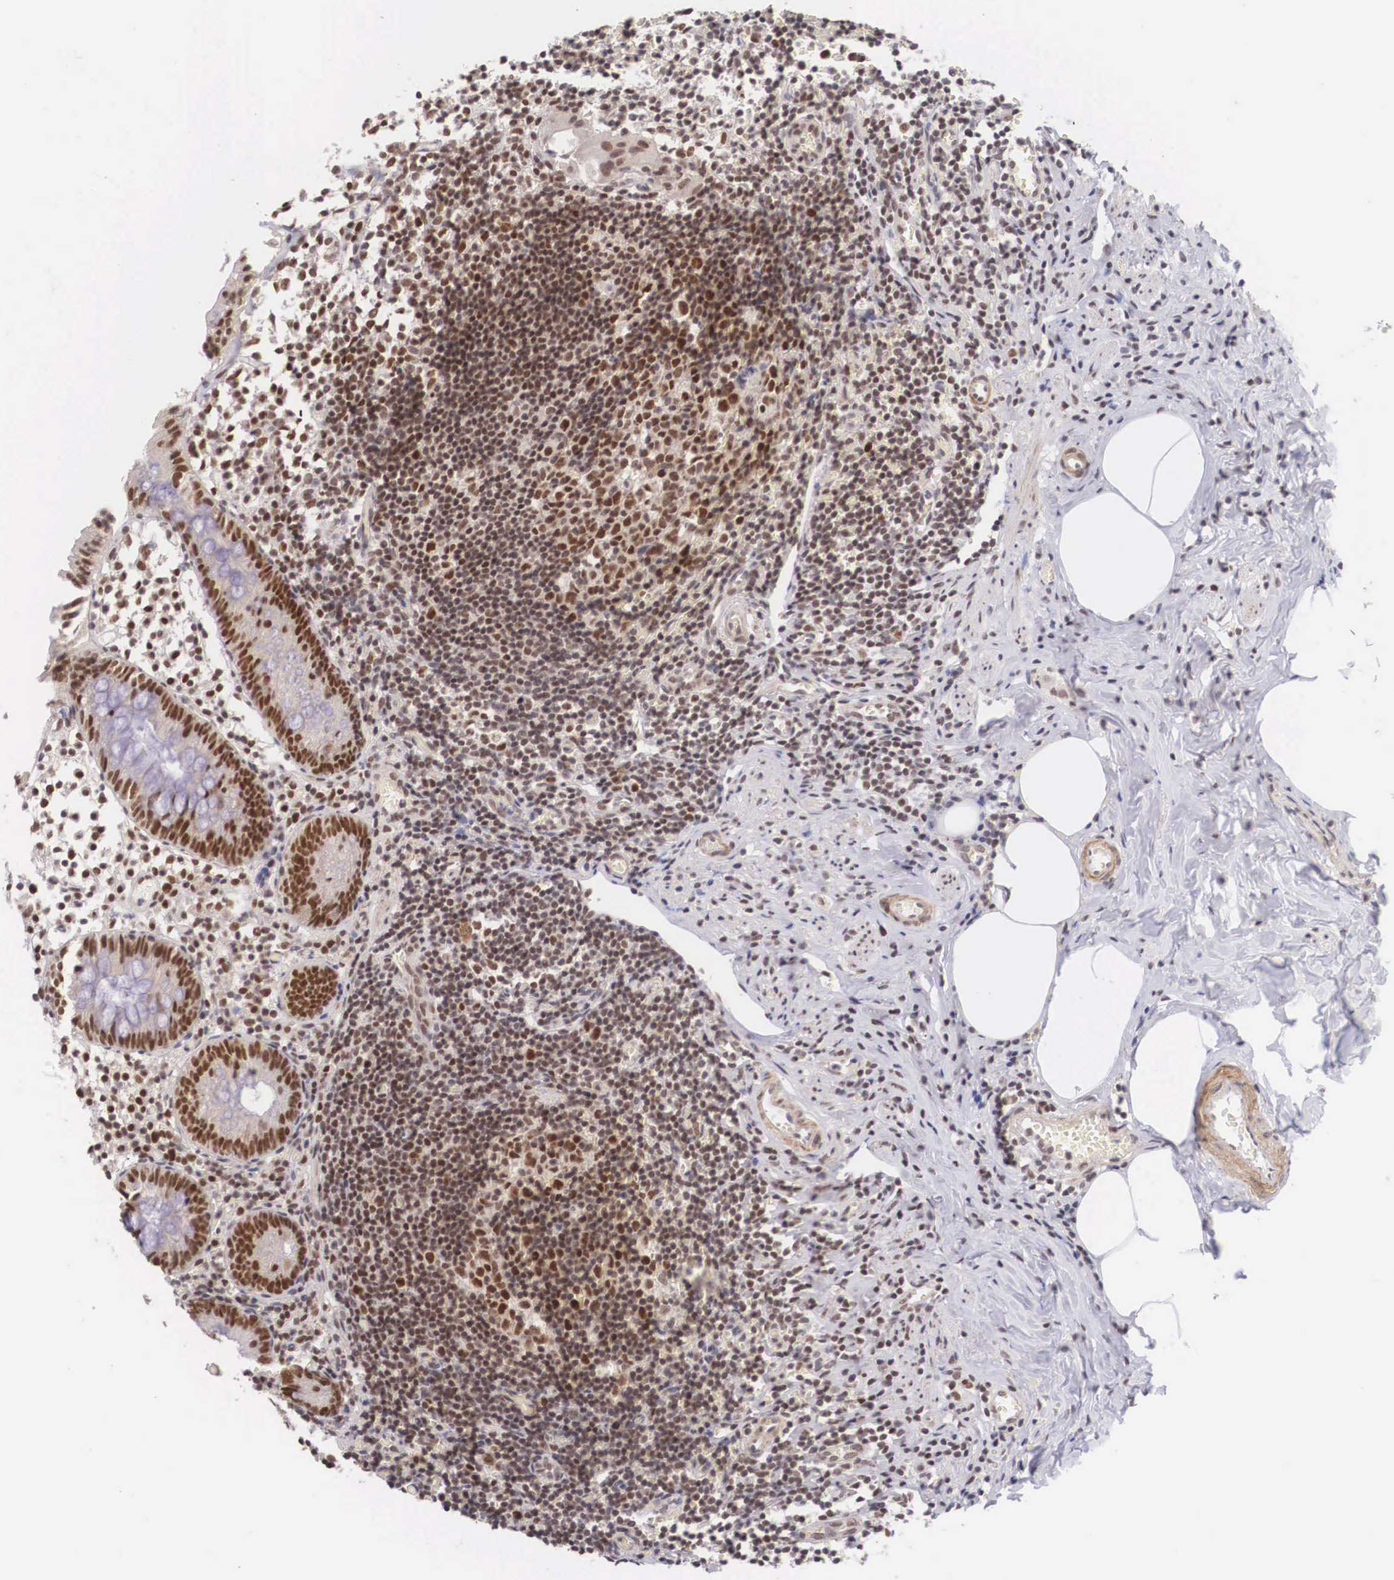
{"staining": {"intensity": "moderate", "quantity": ">75%", "location": "nuclear"}, "tissue": "appendix", "cell_type": "Glandular cells", "image_type": "normal", "snomed": [{"axis": "morphology", "description": "Normal tissue, NOS"}, {"axis": "topography", "description": "Appendix"}], "caption": "Appendix stained for a protein (brown) displays moderate nuclear positive positivity in about >75% of glandular cells.", "gene": "ZNF275", "patient": {"sex": "male", "age": 25}}